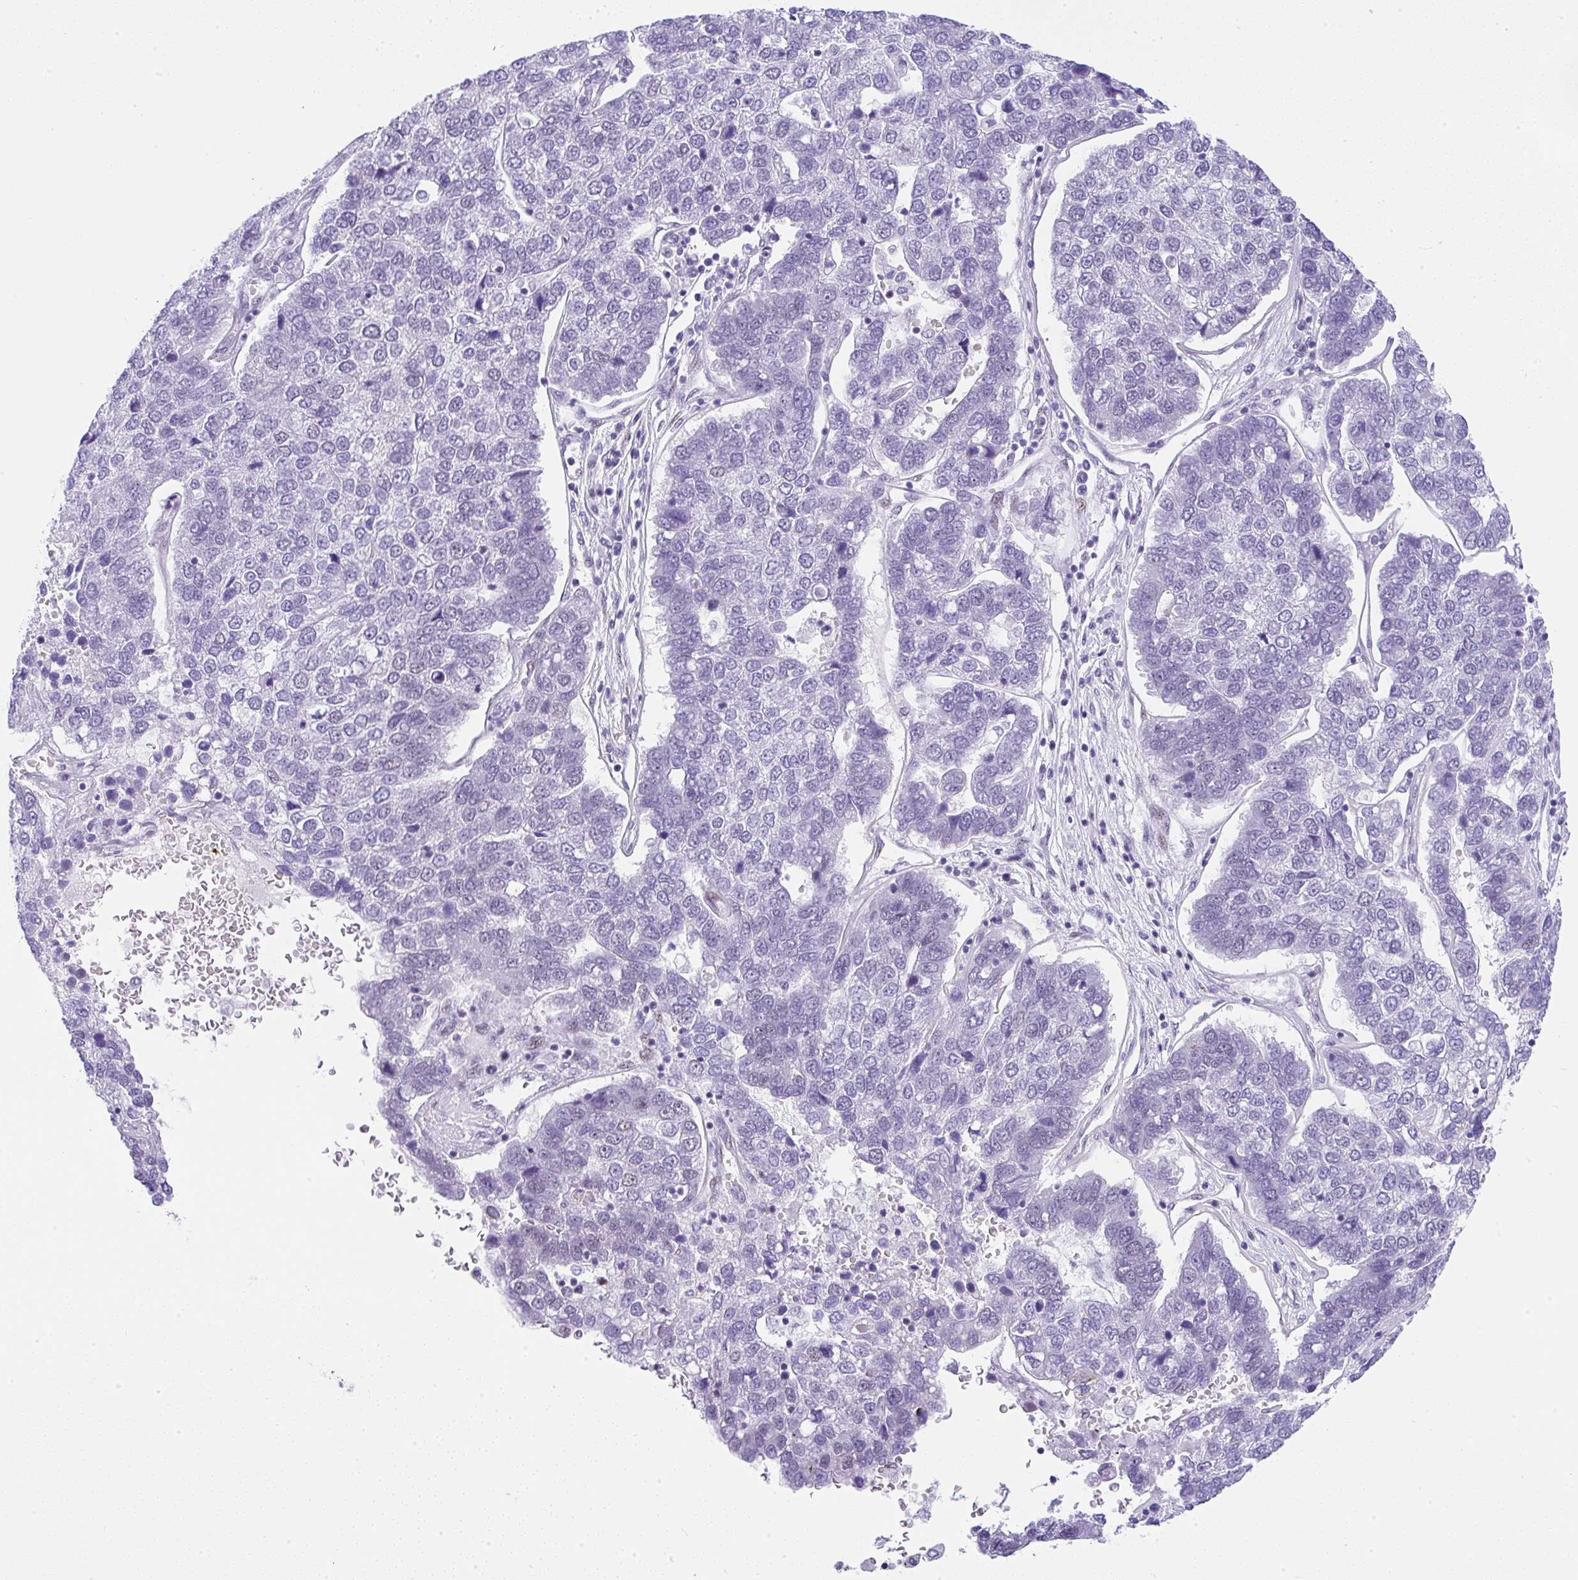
{"staining": {"intensity": "negative", "quantity": "none", "location": "none"}, "tissue": "pancreatic cancer", "cell_type": "Tumor cells", "image_type": "cancer", "snomed": [{"axis": "morphology", "description": "Adenocarcinoma, NOS"}, {"axis": "topography", "description": "Pancreas"}], "caption": "Immunohistochemical staining of pancreatic adenocarcinoma displays no significant positivity in tumor cells.", "gene": "NR1D2", "patient": {"sex": "female", "age": 61}}